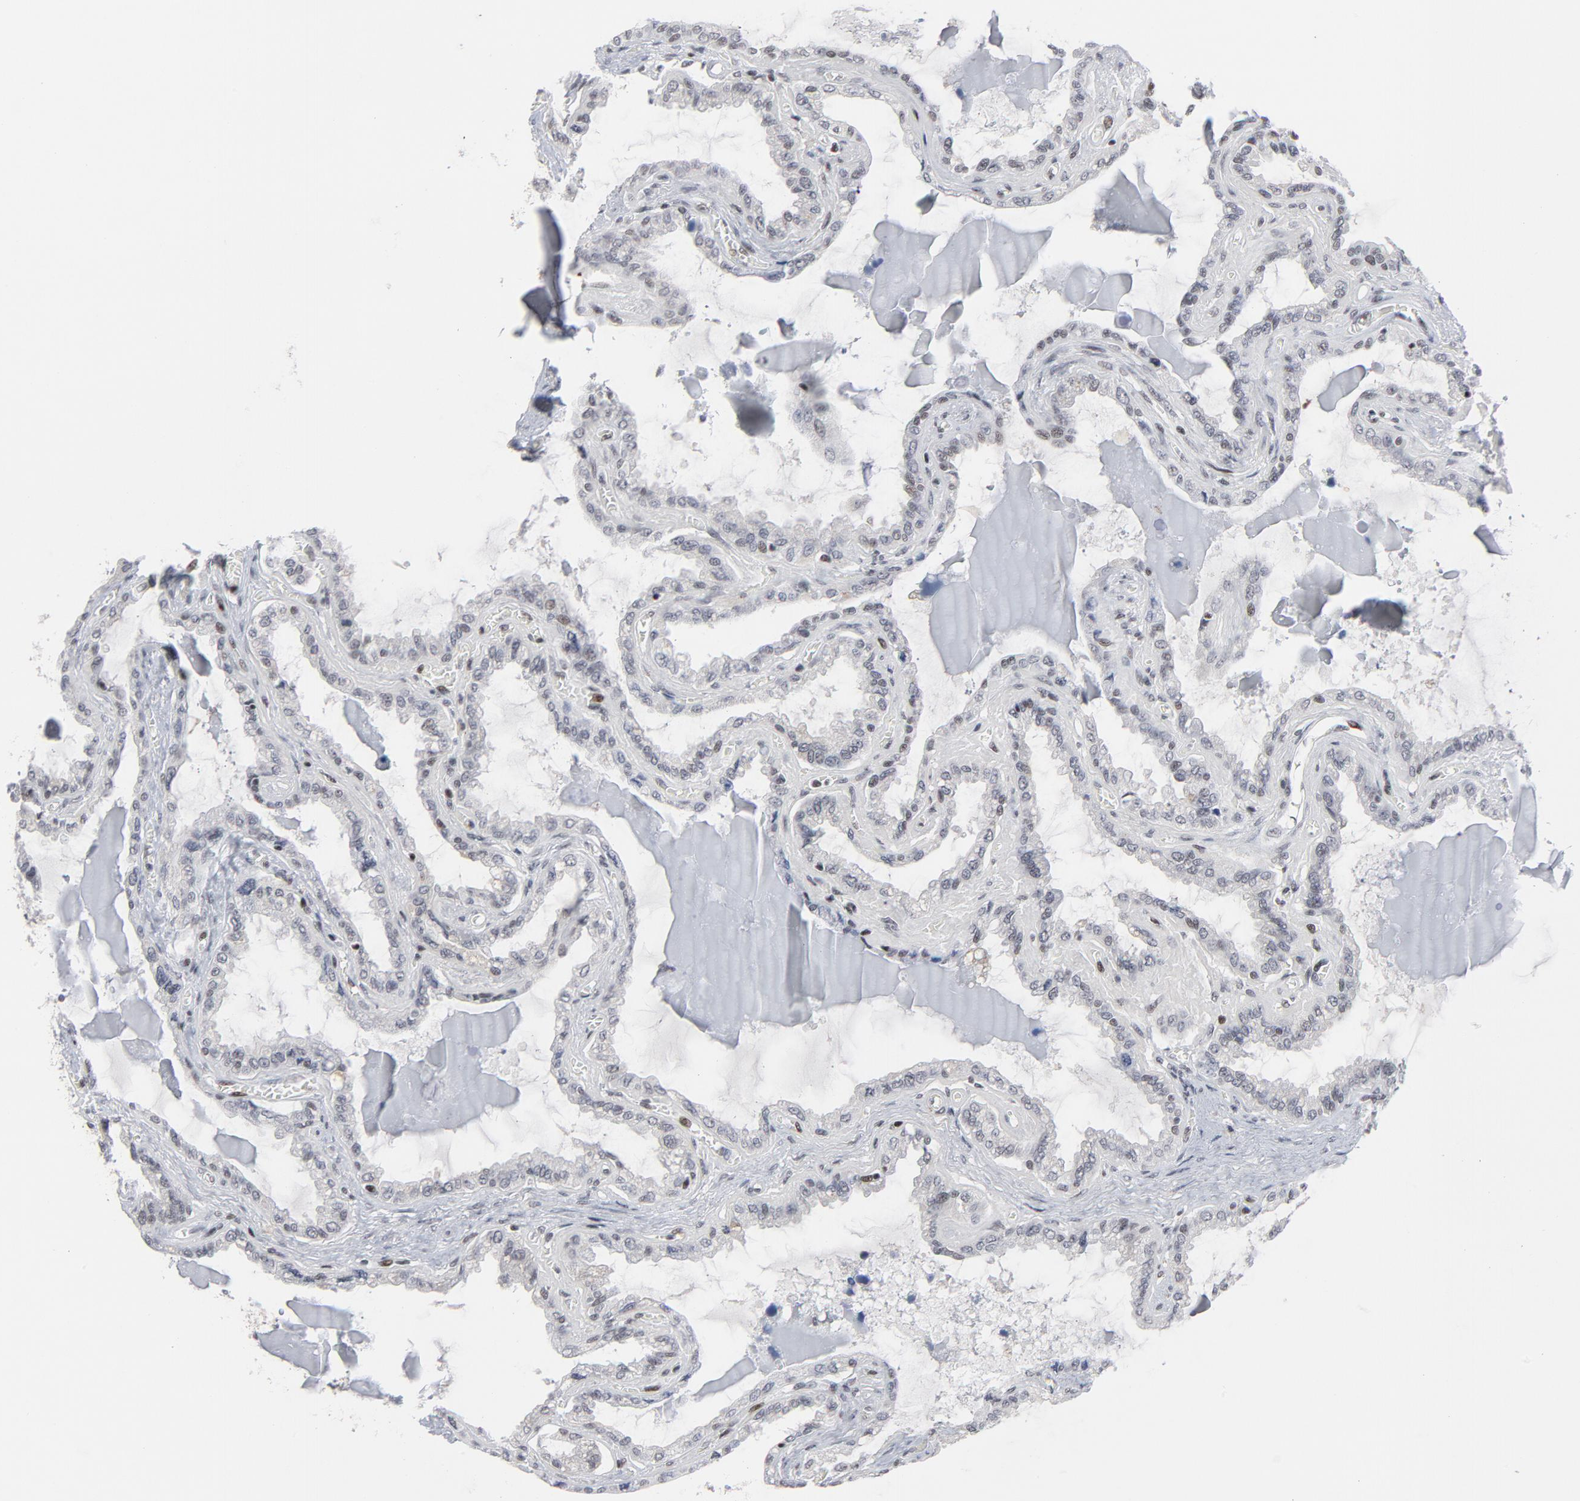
{"staining": {"intensity": "weak", "quantity": "<25%", "location": "nuclear"}, "tissue": "seminal vesicle", "cell_type": "Glandular cells", "image_type": "normal", "snomed": [{"axis": "morphology", "description": "Normal tissue, NOS"}, {"axis": "morphology", "description": "Inflammation, NOS"}, {"axis": "topography", "description": "Urinary bladder"}, {"axis": "topography", "description": "Prostate"}, {"axis": "topography", "description": "Seminal veicle"}], "caption": "This is an immunohistochemistry (IHC) micrograph of unremarkable human seminal vesicle. There is no positivity in glandular cells.", "gene": "GABPA", "patient": {"sex": "male", "age": 82}}